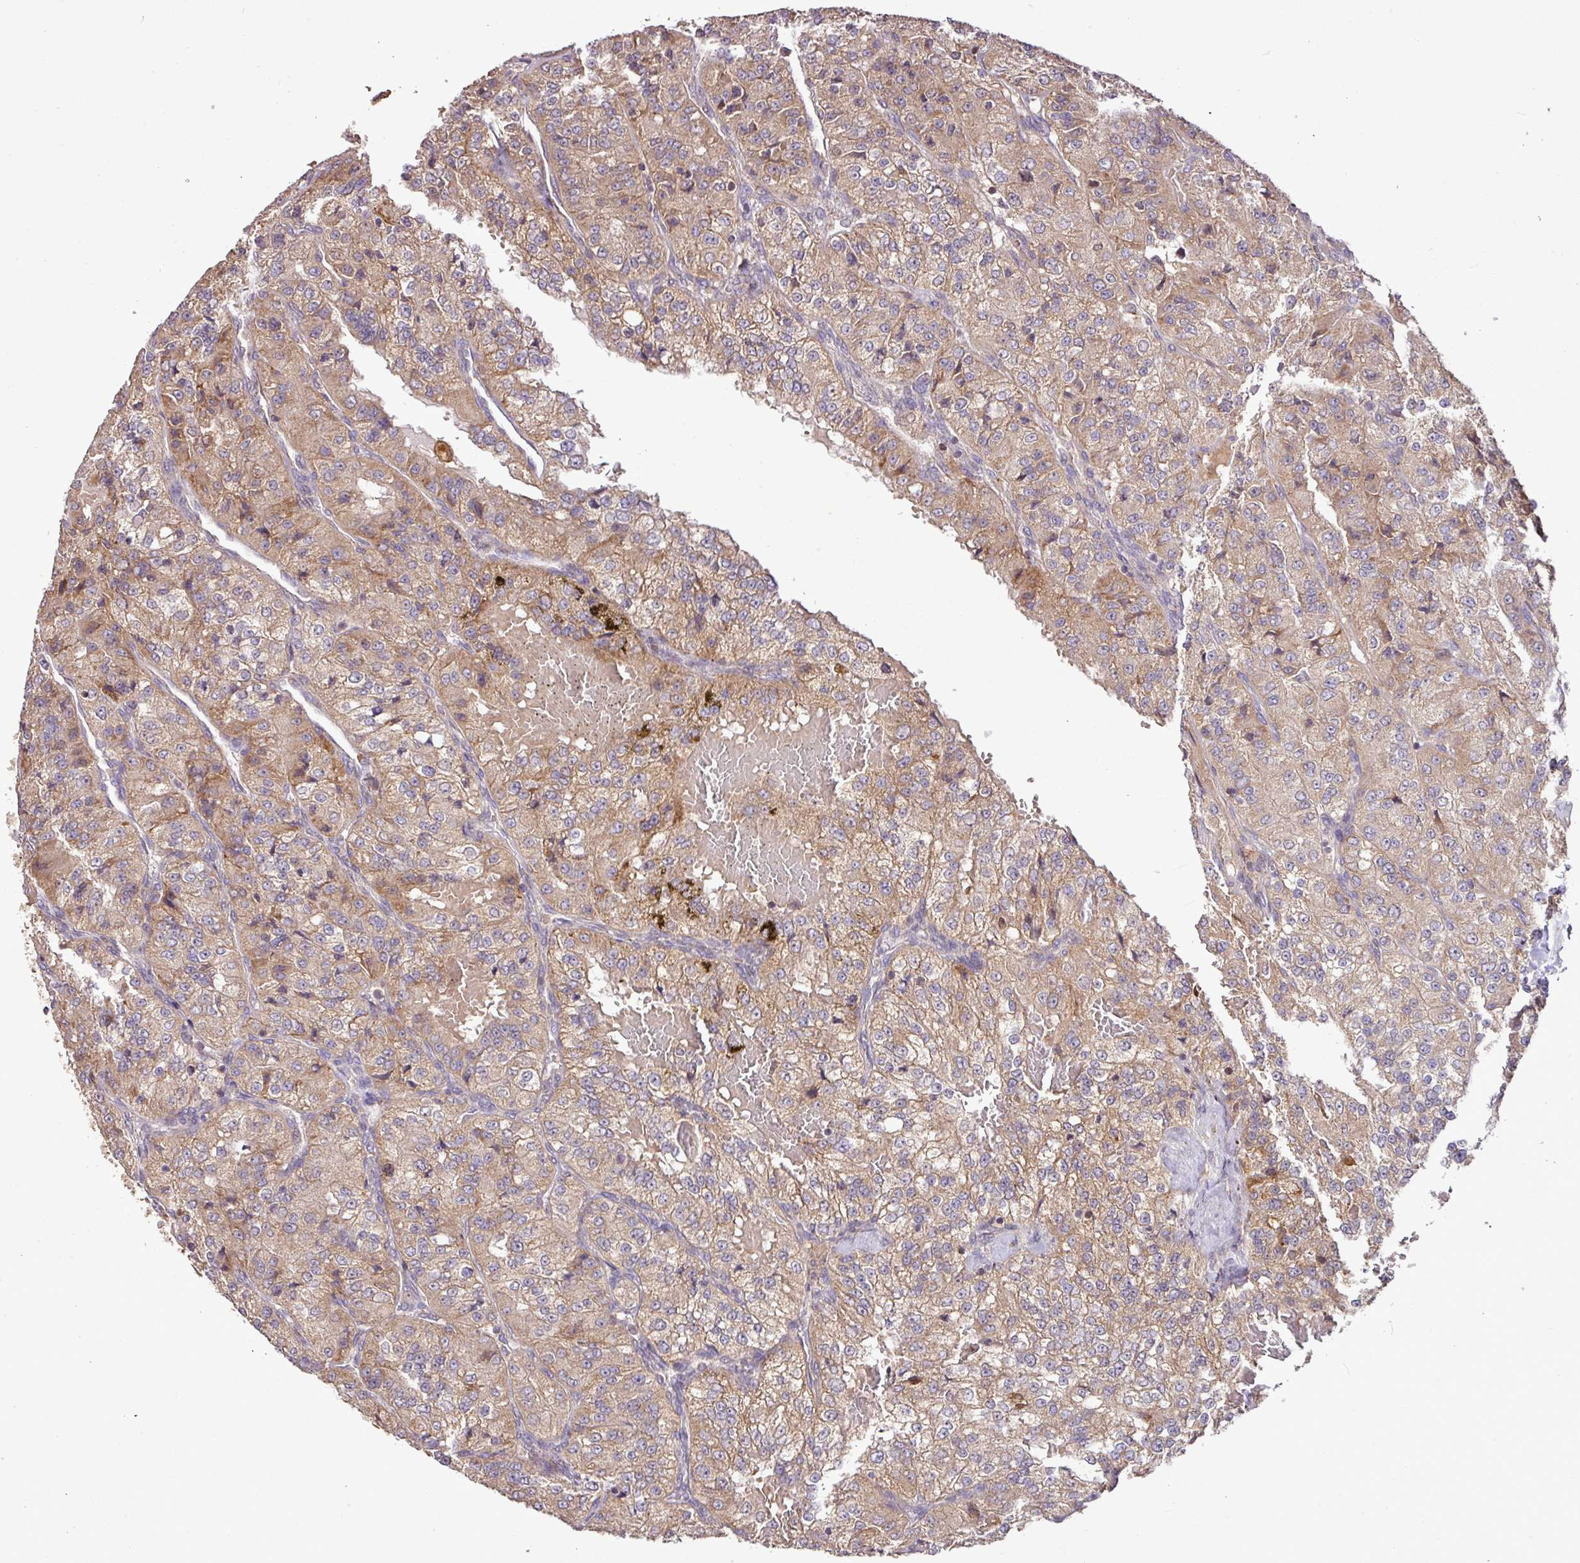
{"staining": {"intensity": "moderate", "quantity": ">75%", "location": "cytoplasmic/membranous"}, "tissue": "renal cancer", "cell_type": "Tumor cells", "image_type": "cancer", "snomed": [{"axis": "morphology", "description": "Adenocarcinoma, NOS"}, {"axis": "topography", "description": "Kidney"}], "caption": "Moderate cytoplasmic/membranous expression is appreciated in approximately >75% of tumor cells in renal adenocarcinoma.", "gene": "YPEL3", "patient": {"sex": "female", "age": 63}}